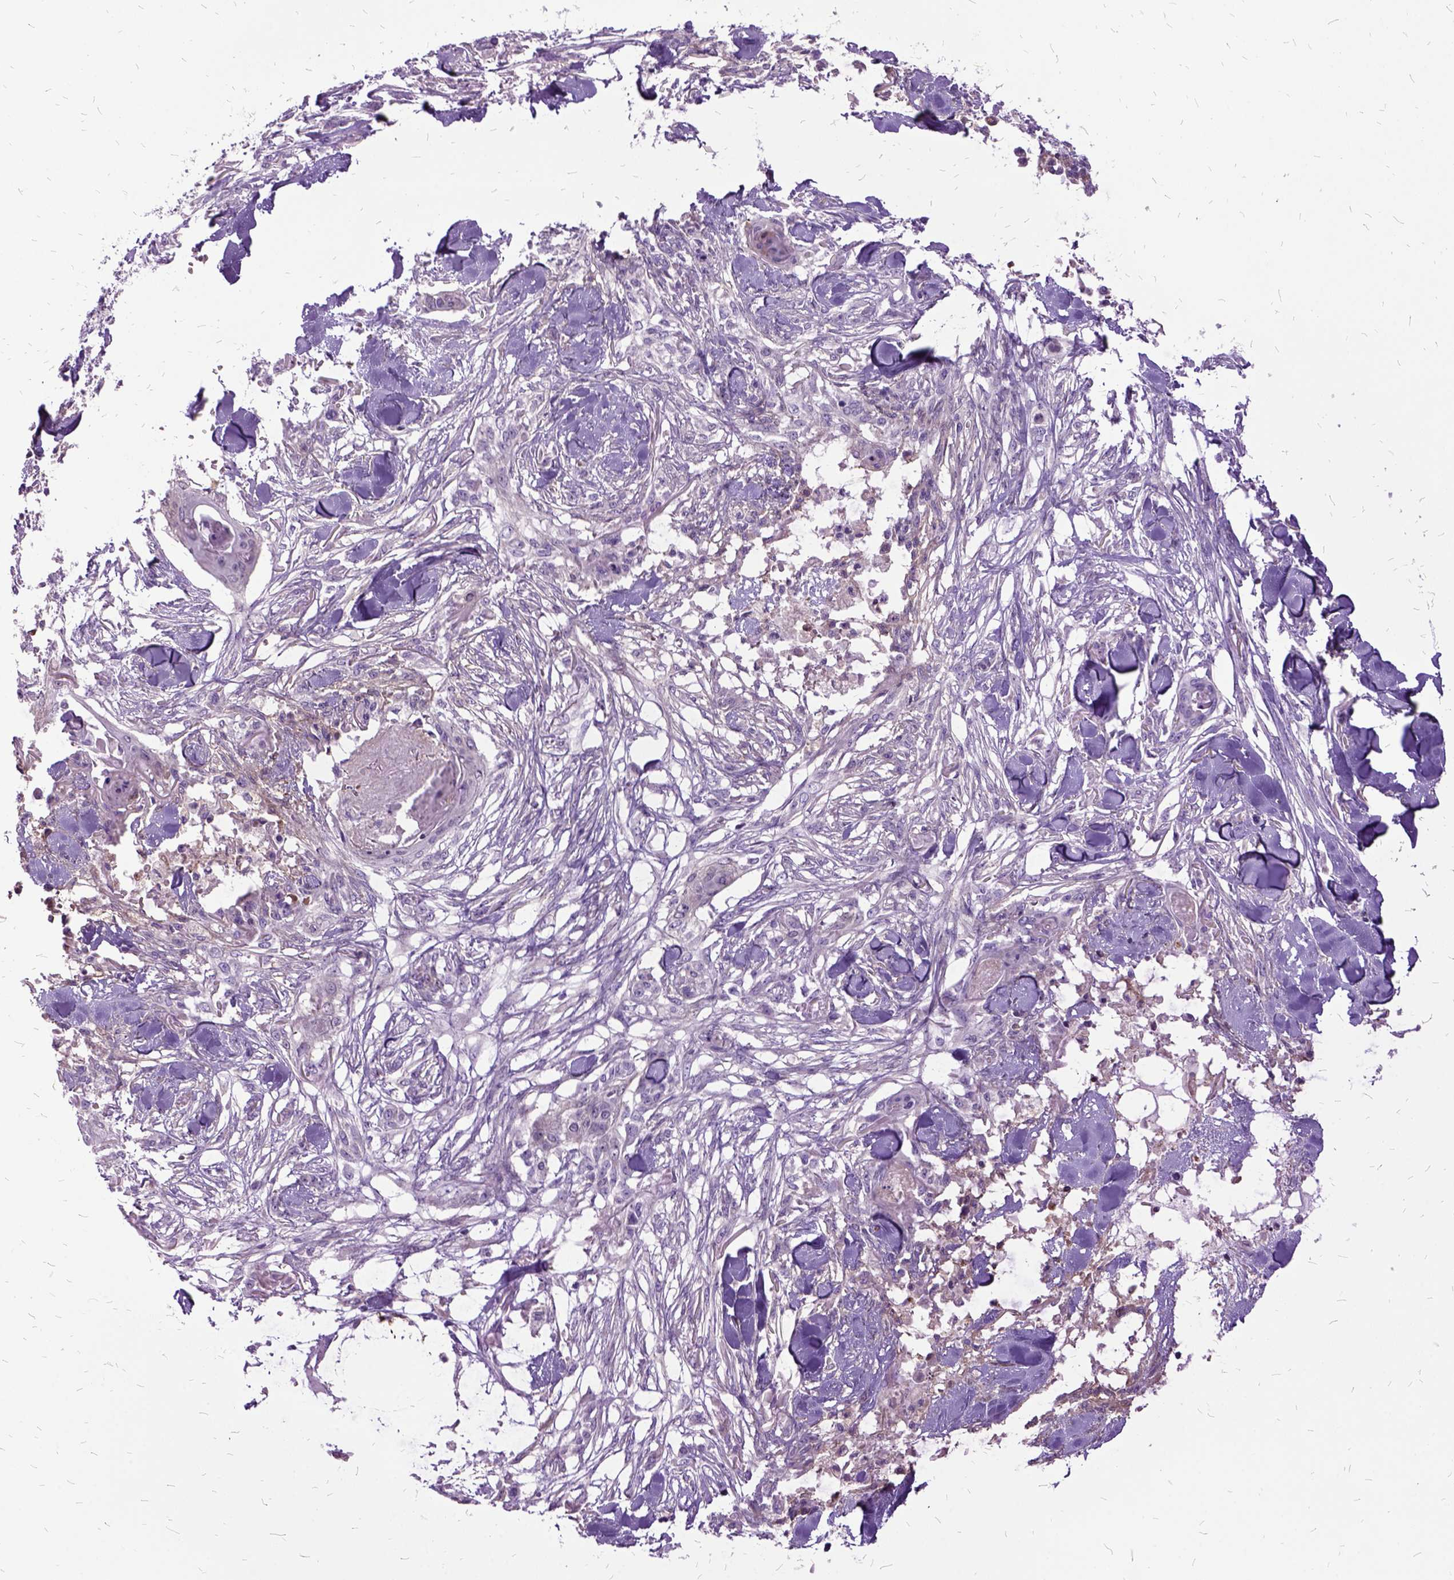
{"staining": {"intensity": "negative", "quantity": "none", "location": "none"}, "tissue": "skin cancer", "cell_type": "Tumor cells", "image_type": "cancer", "snomed": [{"axis": "morphology", "description": "Squamous cell carcinoma, NOS"}, {"axis": "topography", "description": "Skin"}], "caption": "Skin cancer stained for a protein using immunohistochemistry (IHC) displays no staining tumor cells.", "gene": "MME", "patient": {"sex": "female", "age": 59}}